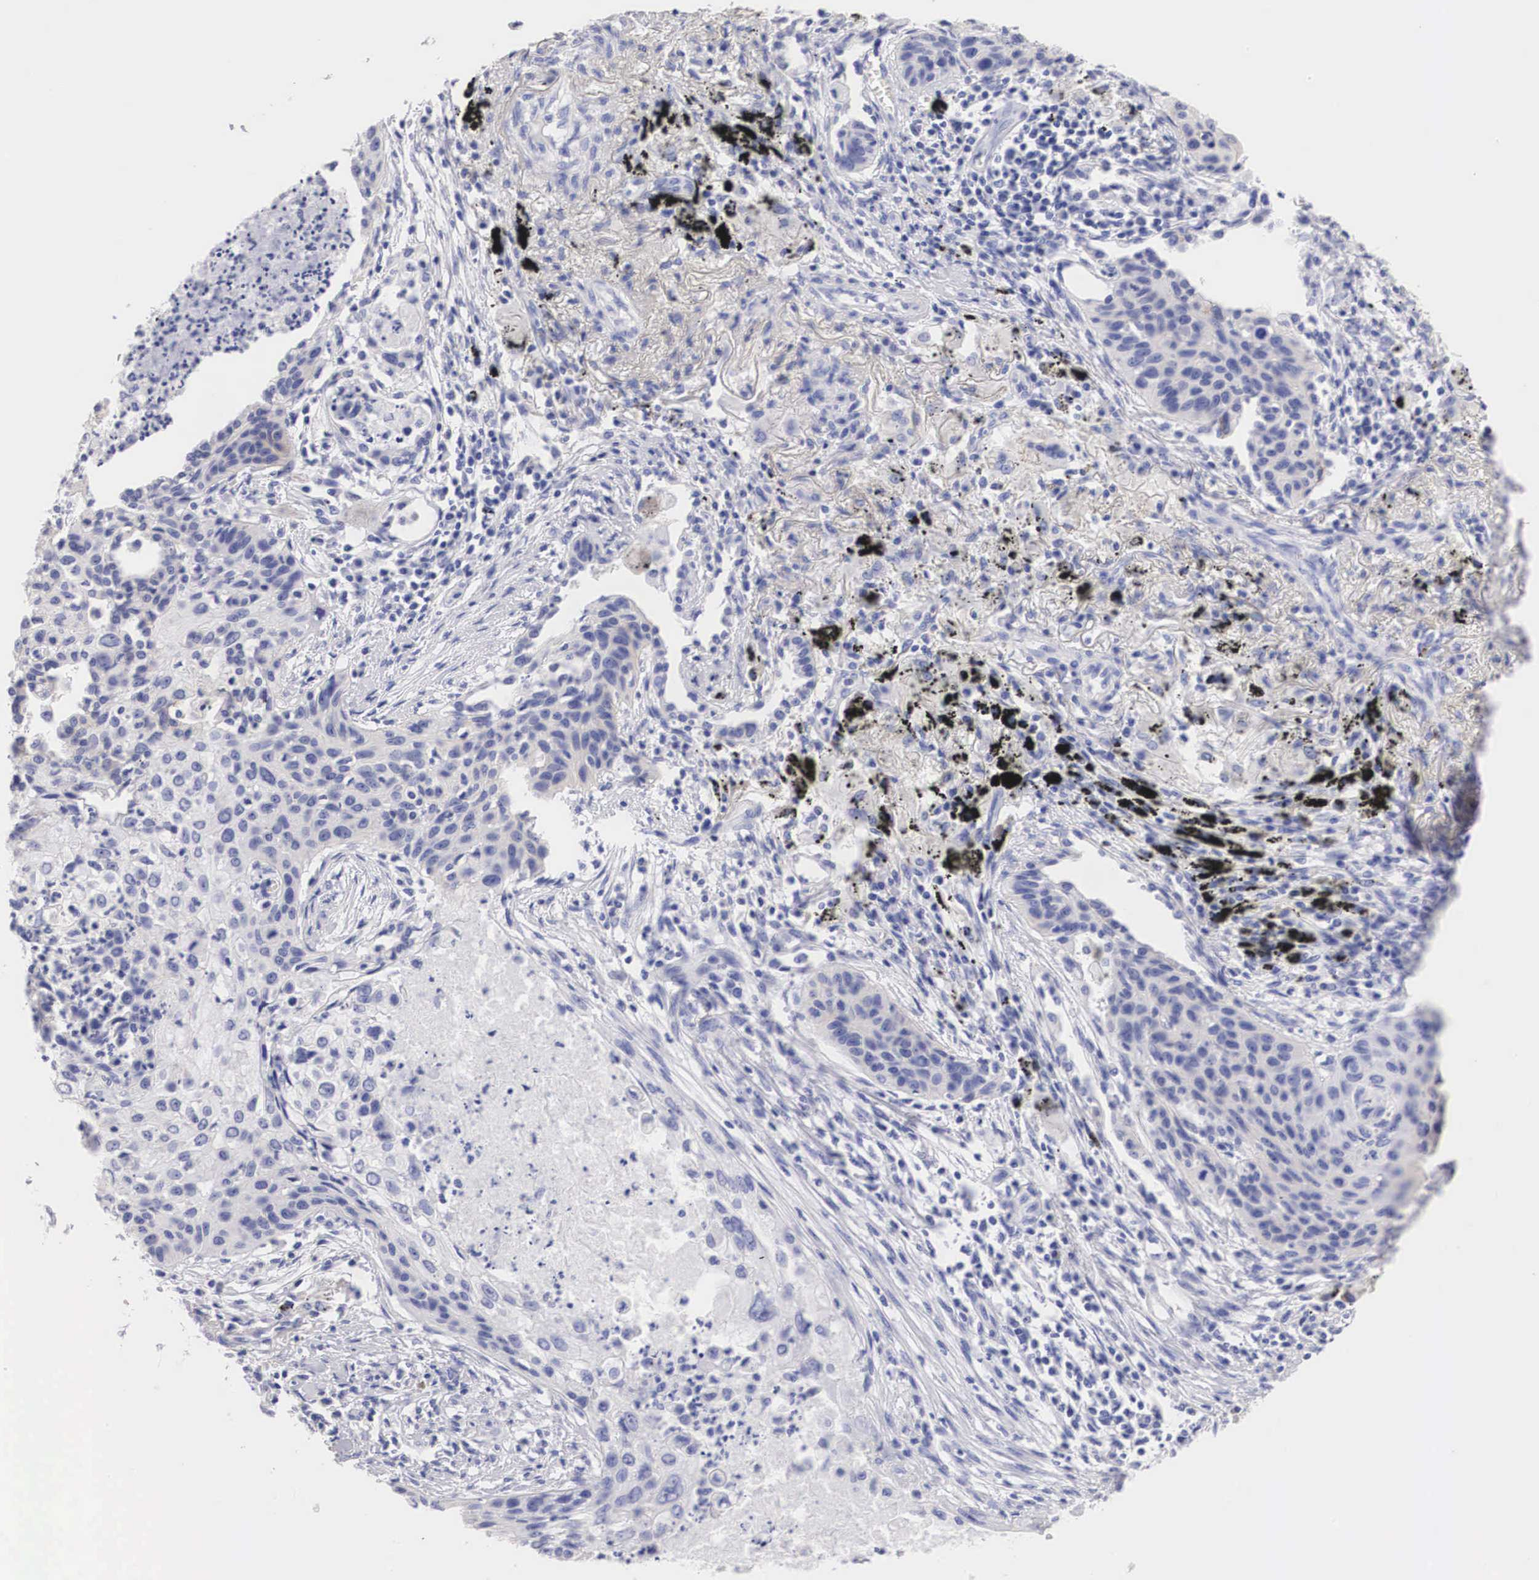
{"staining": {"intensity": "negative", "quantity": "none", "location": "none"}, "tissue": "lung cancer", "cell_type": "Tumor cells", "image_type": "cancer", "snomed": [{"axis": "morphology", "description": "Squamous cell carcinoma, NOS"}, {"axis": "topography", "description": "Lung"}], "caption": "This is an immunohistochemistry (IHC) micrograph of human lung cancer (squamous cell carcinoma). There is no expression in tumor cells.", "gene": "ERBB2", "patient": {"sex": "male", "age": 71}}